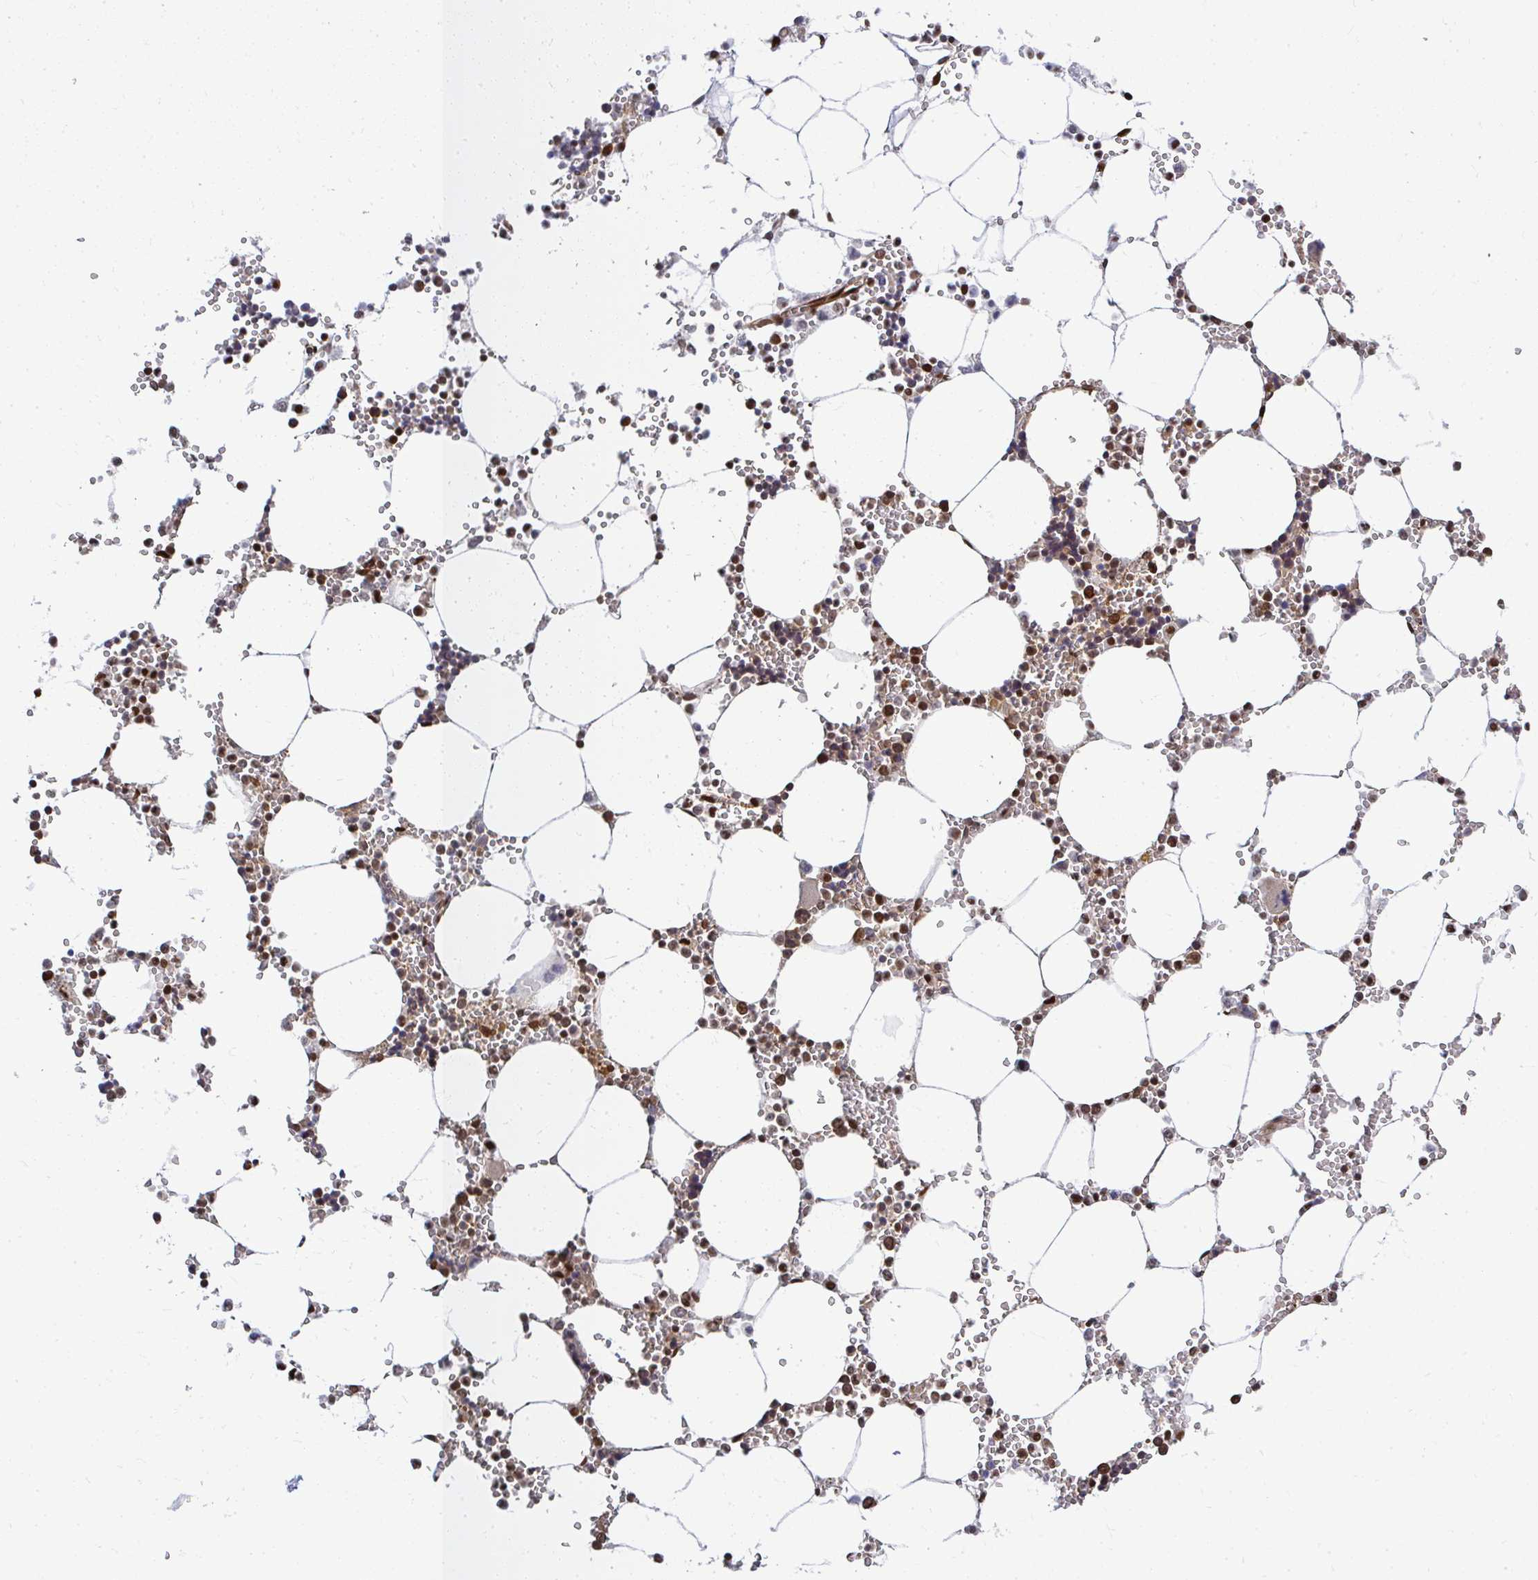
{"staining": {"intensity": "strong", "quantity": ">75%", "location": "nuclear"}, "tissue": "bone marrow", "cell_type": "Hematopoietic cells", "image_type": "normal", "snomed": [{"axis": "morphology", "description": "Normal tissue, NOS"}, {"axis": "topography", "description": "Bone marrow"}], "caption": "Strong nuclear expression is present in approximately >75% of hematopoietic cells in normal bone marrow. Nuclei are stained in blue.", "gene": "XPO1", "patient": {"sex": "male", "age": 64}}